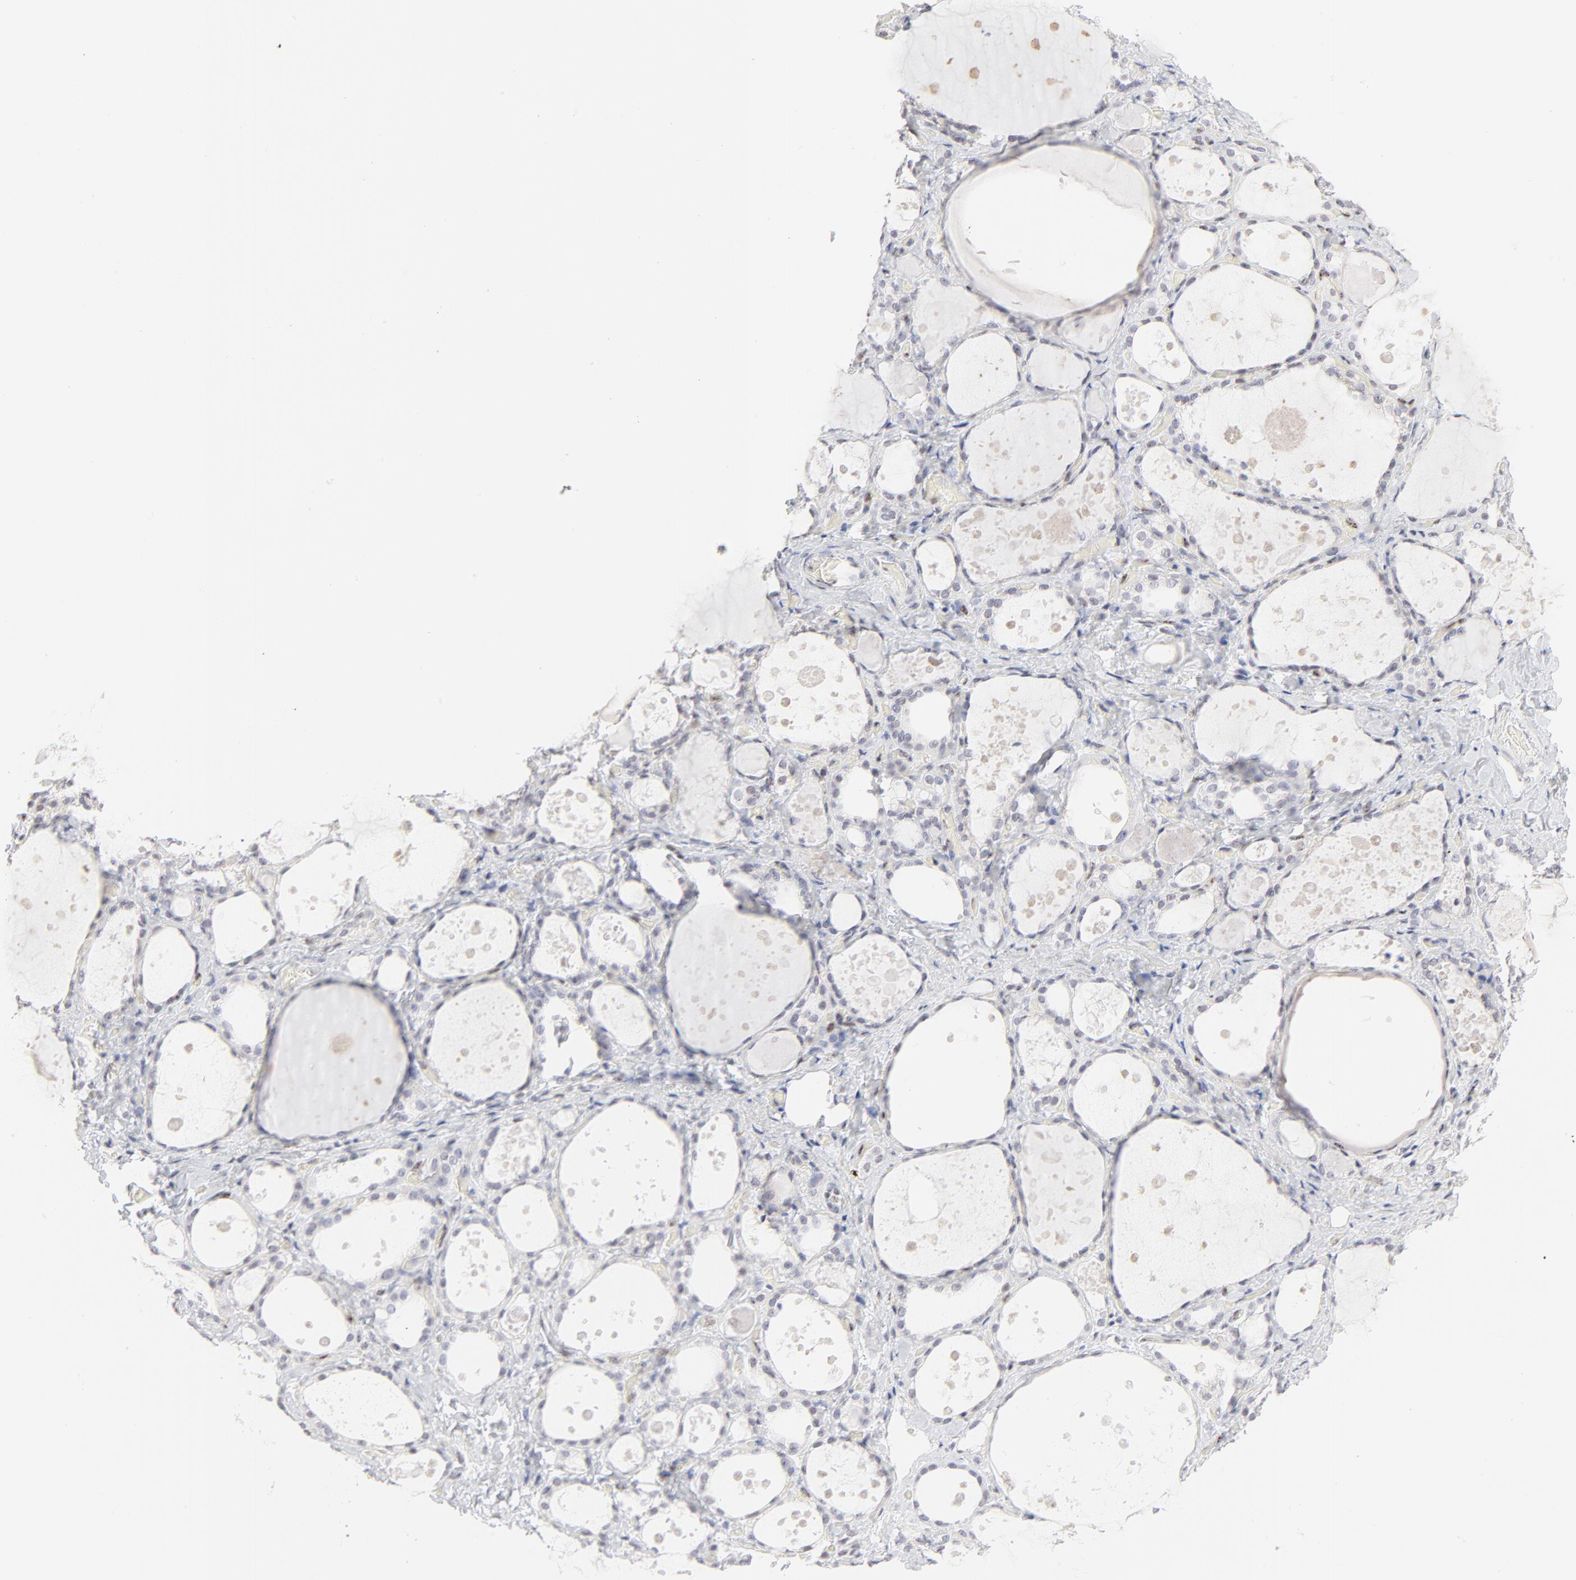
{"staining": {"intensity": "negative", "quantity": "none", "location": "none"}, "tissue": "thyroid gland", "cell_type": "Glandular cells", "image_type": "normal", "snomed": [{"axis": "morphology", "description": "Normal tissue, NOS"}, {"axis": "topography", "description": "Thyroid gland"}], "caption": "The photomicrograph shows no significant expression in glandular cells of thyroid gland. Brightfield microscopy of immunohistochemistry (IHC) stained with DAB (brown) and hematoxylin (blue), captured at high magnification.", "gene": "NFIL3", "patient": {"sex": "female", "age": 75}}